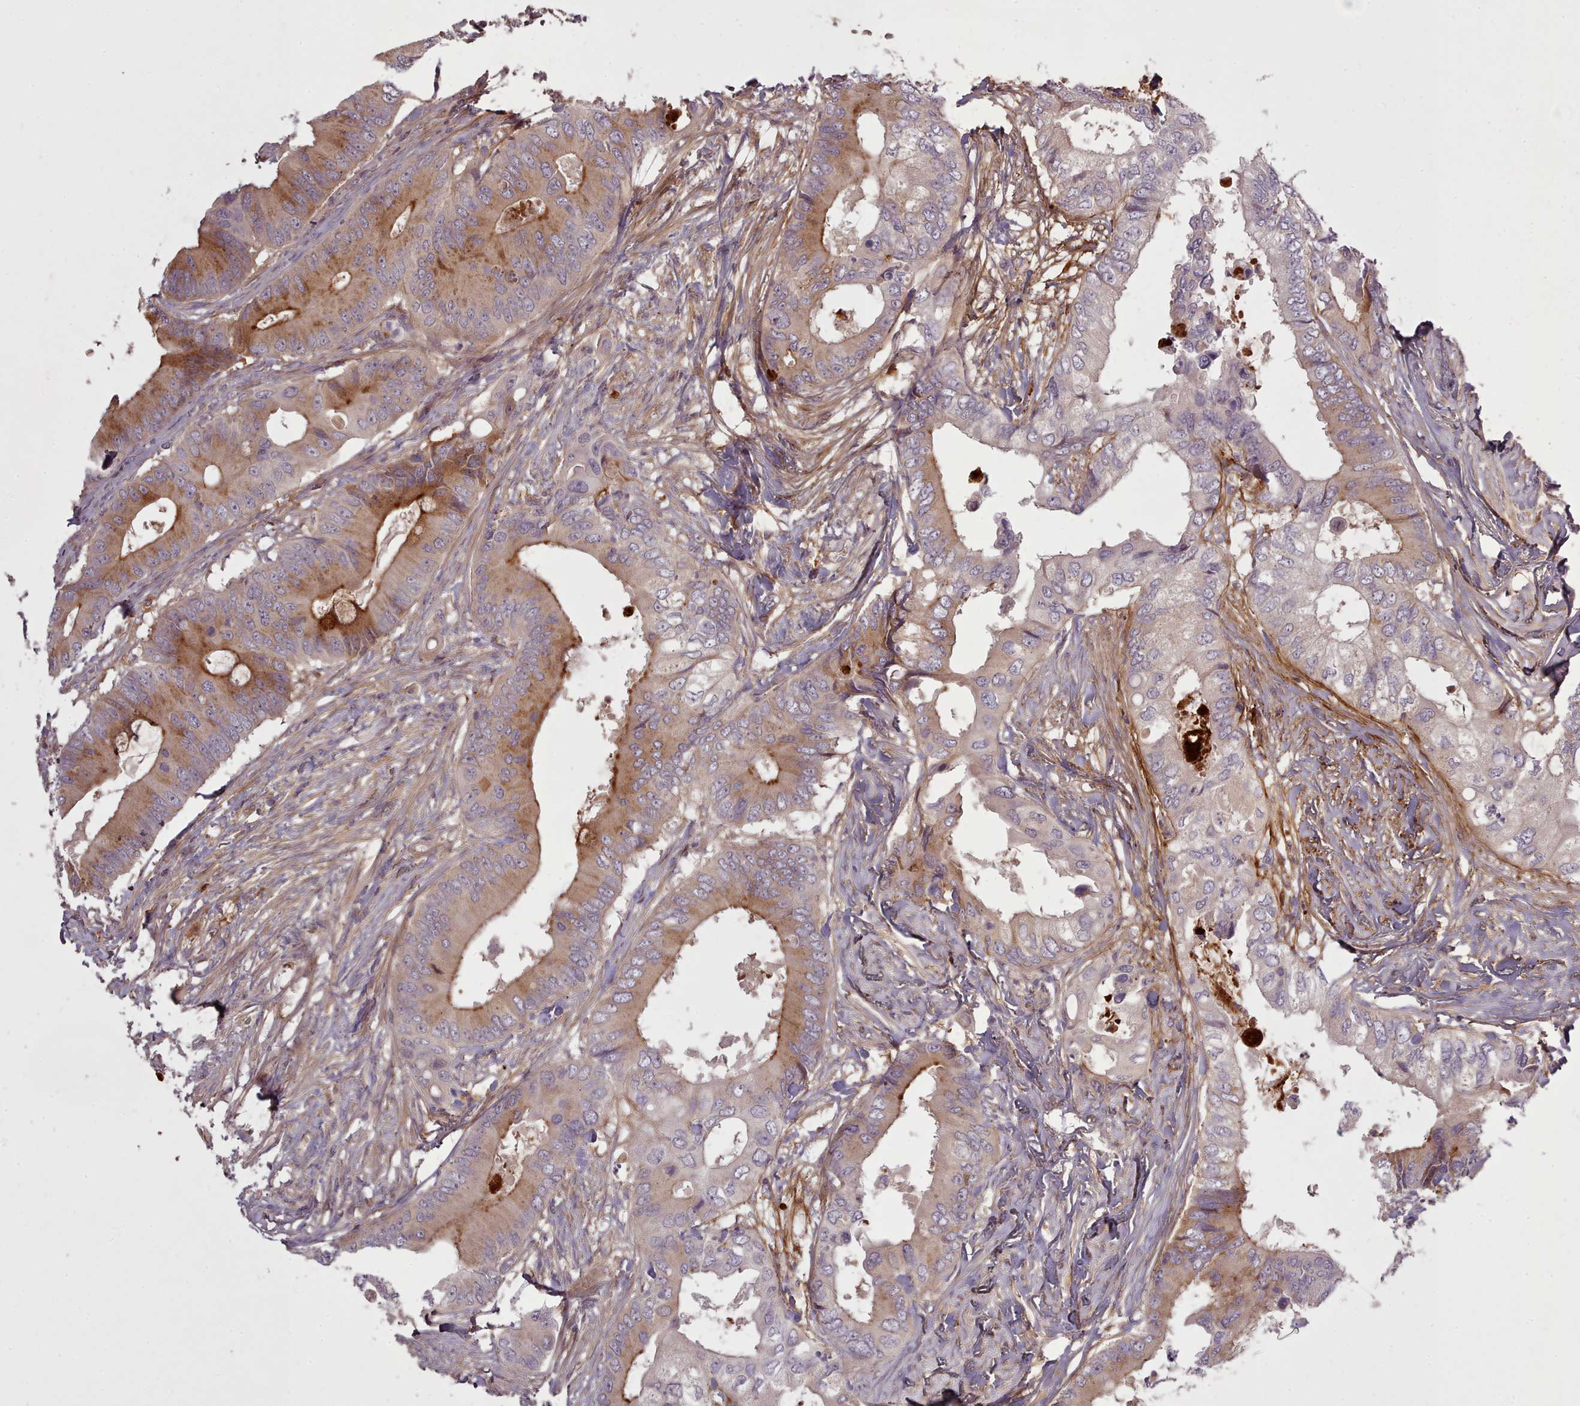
{"staining": {"intensity": "moderate", "quantity": "25%-75%", "location": "cytoplasmic/membranous"}, "tissue": "colorectal cancer", "cell_type": "Tumor cells", "image_type": "cancer", "snomed": [{"axis": "morphology", "description": "Adenocarcinoma, NOS"}, {"axis": "topography", "description": "Colon"}], "caption": "DAB (3,3'-diaminobenzidine) immunohistochemical staining of colorectal adenocarcinoma exhibits moderate cytoplasmic/membranous protein expression in approximately 25%-75% of tumor cells.", "gene": "LEFTY2", "patient": {"sex": "male", "age": 71}}